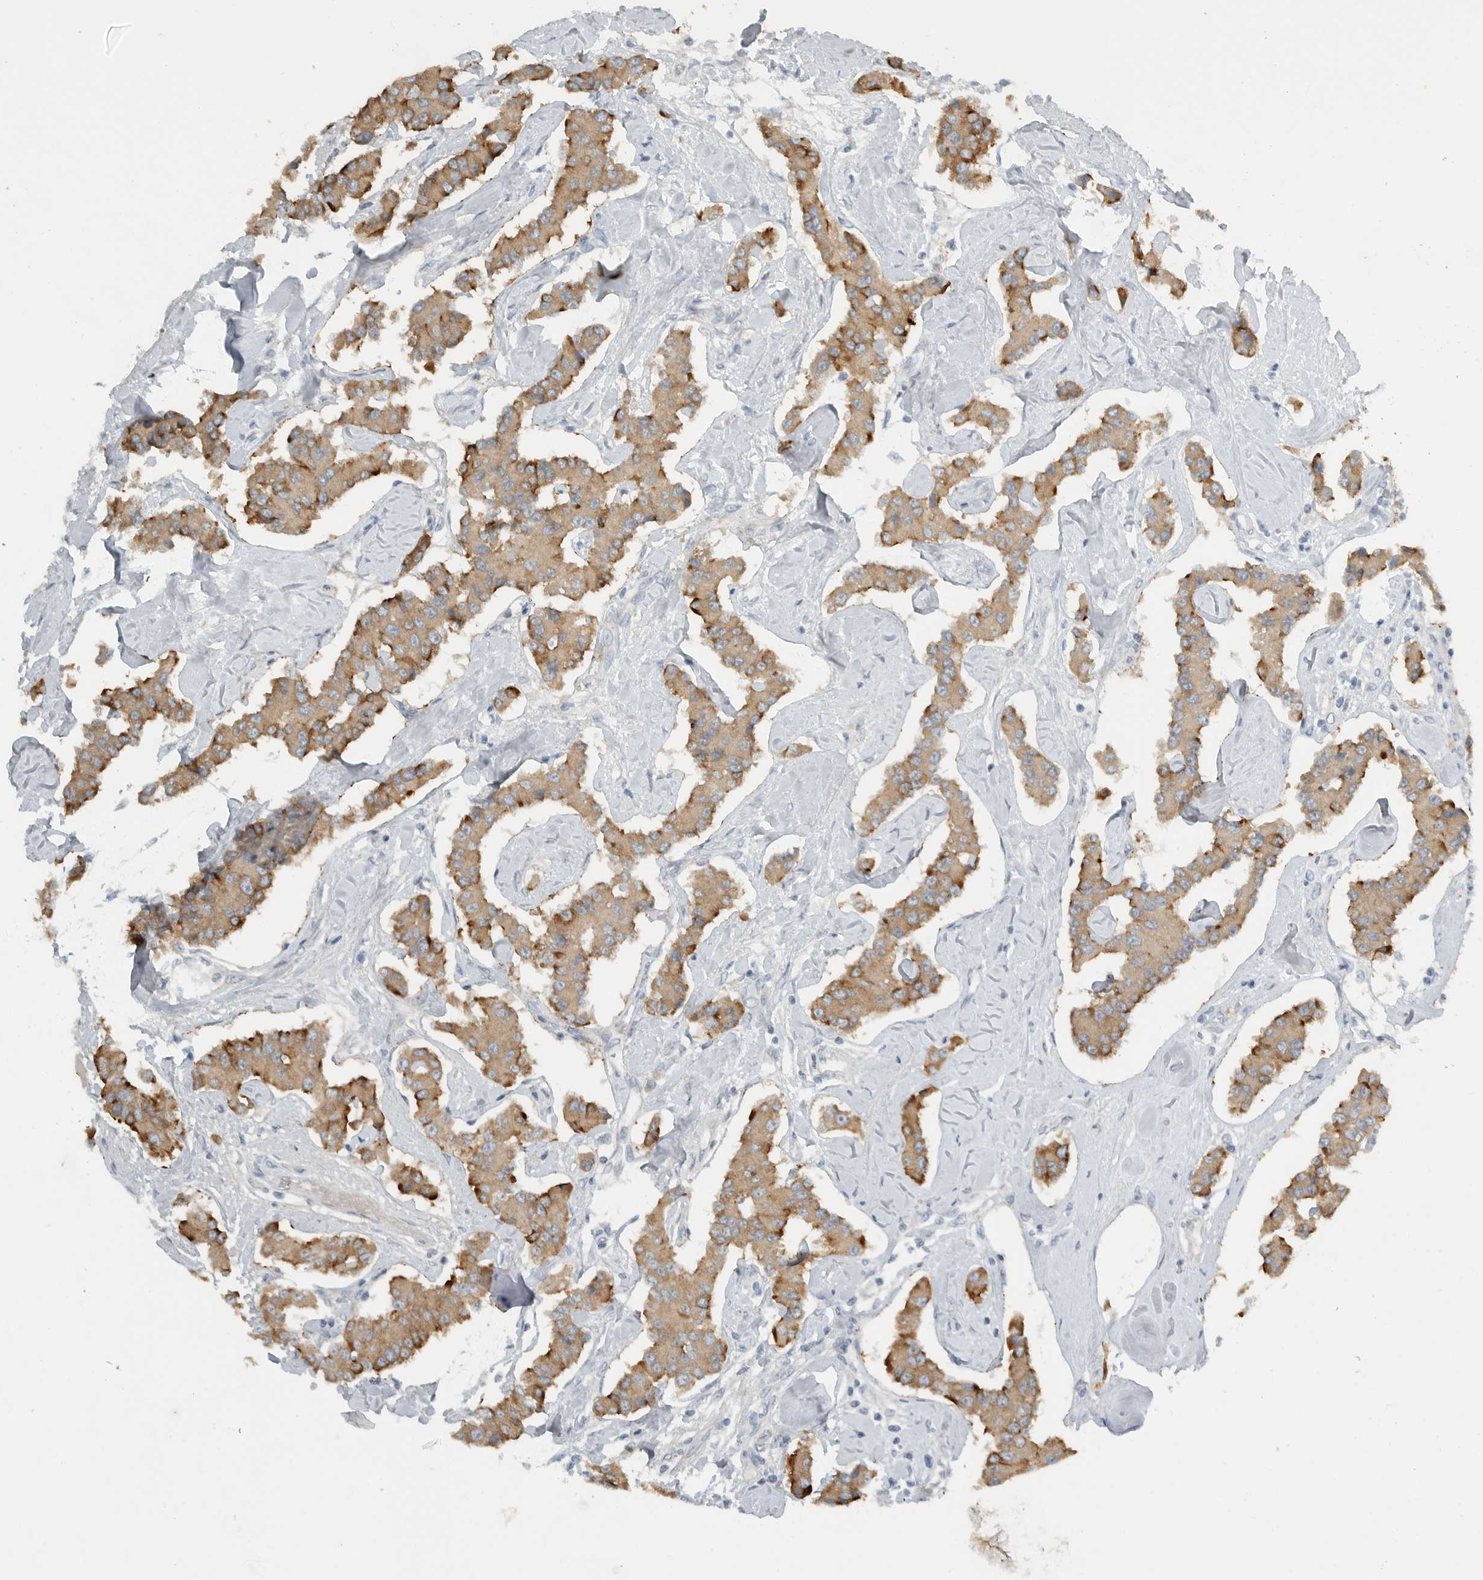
{"staining": {"intensity": "weak", "quantity": ">75%", "location": "cytoplasmic/membranous"}, "tissue": "carcinoid", "cell_type": "Tumor cells", "image_type": "cancer", "snomed": [{"axis": "morphology", "description": "Carcinoid, malignant, NOS"}, {"axis": "topography", "description": "Pancreas"}], "caption": "Immunohistochemistry (IHC) histopathology image of neoplastic tissue: carcinoid (malignant) stained using IHC displays low levels of weak protein expression localized specifically in the cytoplasmic/membranous of tumor cells, appearing as a cytoplasmic/membranous brown color.", "gene": "PAM", "patient": {"sex": "male", "age": 41}}